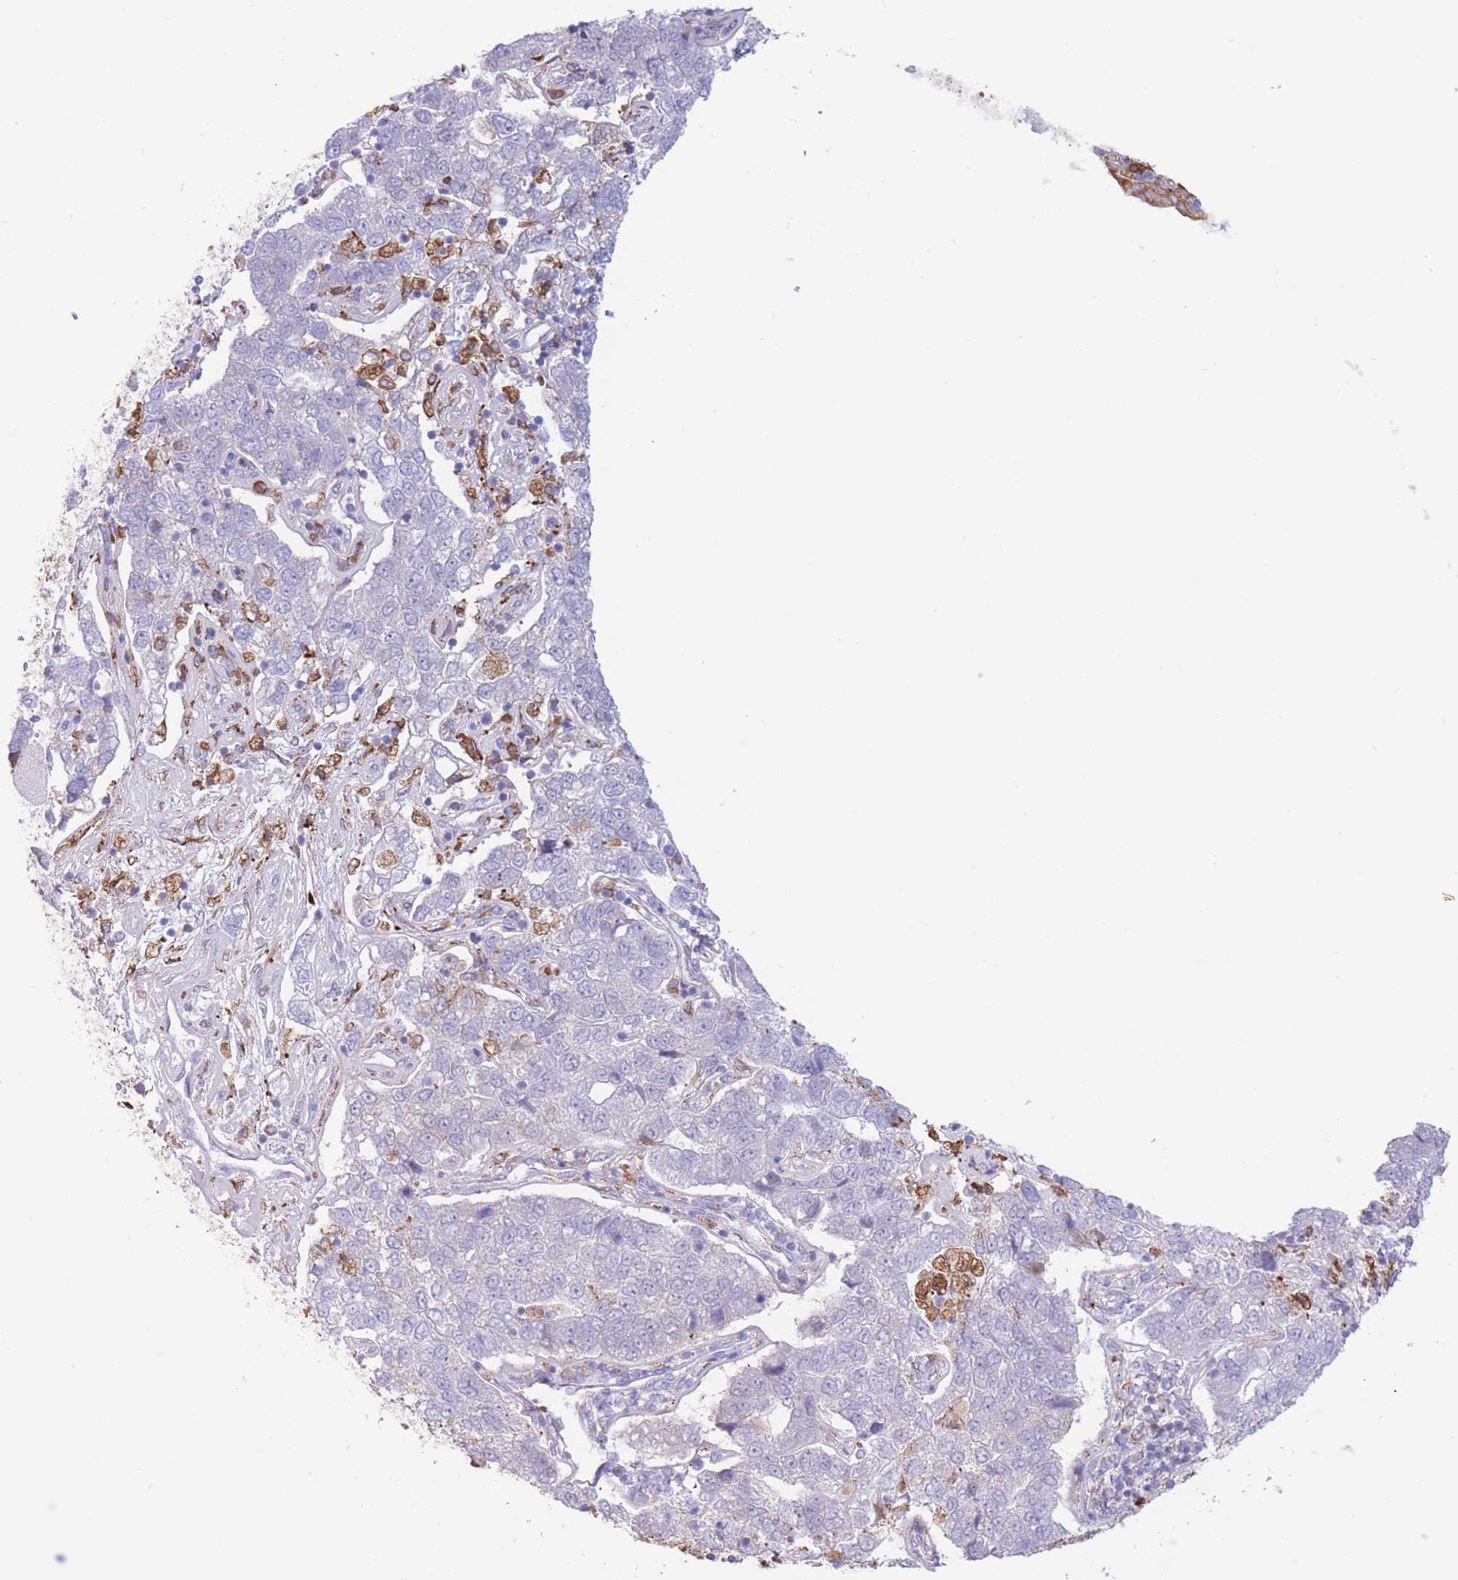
{"staining": {"intensity": "negative", "quantity": "none", "location": "none"}, "tissue": "pancreatic cancer", "cell_type": "Tumor cells", "image_type": "cancer", "snomed": [{"axis": "morphology", "description": "Adenocarcinoma, NOS"}, {"axis": "topography", "description": "Pancreas"}], "caption": "IHC histopathology image of neoplastic tissue: human pancreatic cancer stained with DAB displays no significant protein expression in tumor cells.", "gene": "MYDGF", "patient": {"sex": "female", "age": 61}}